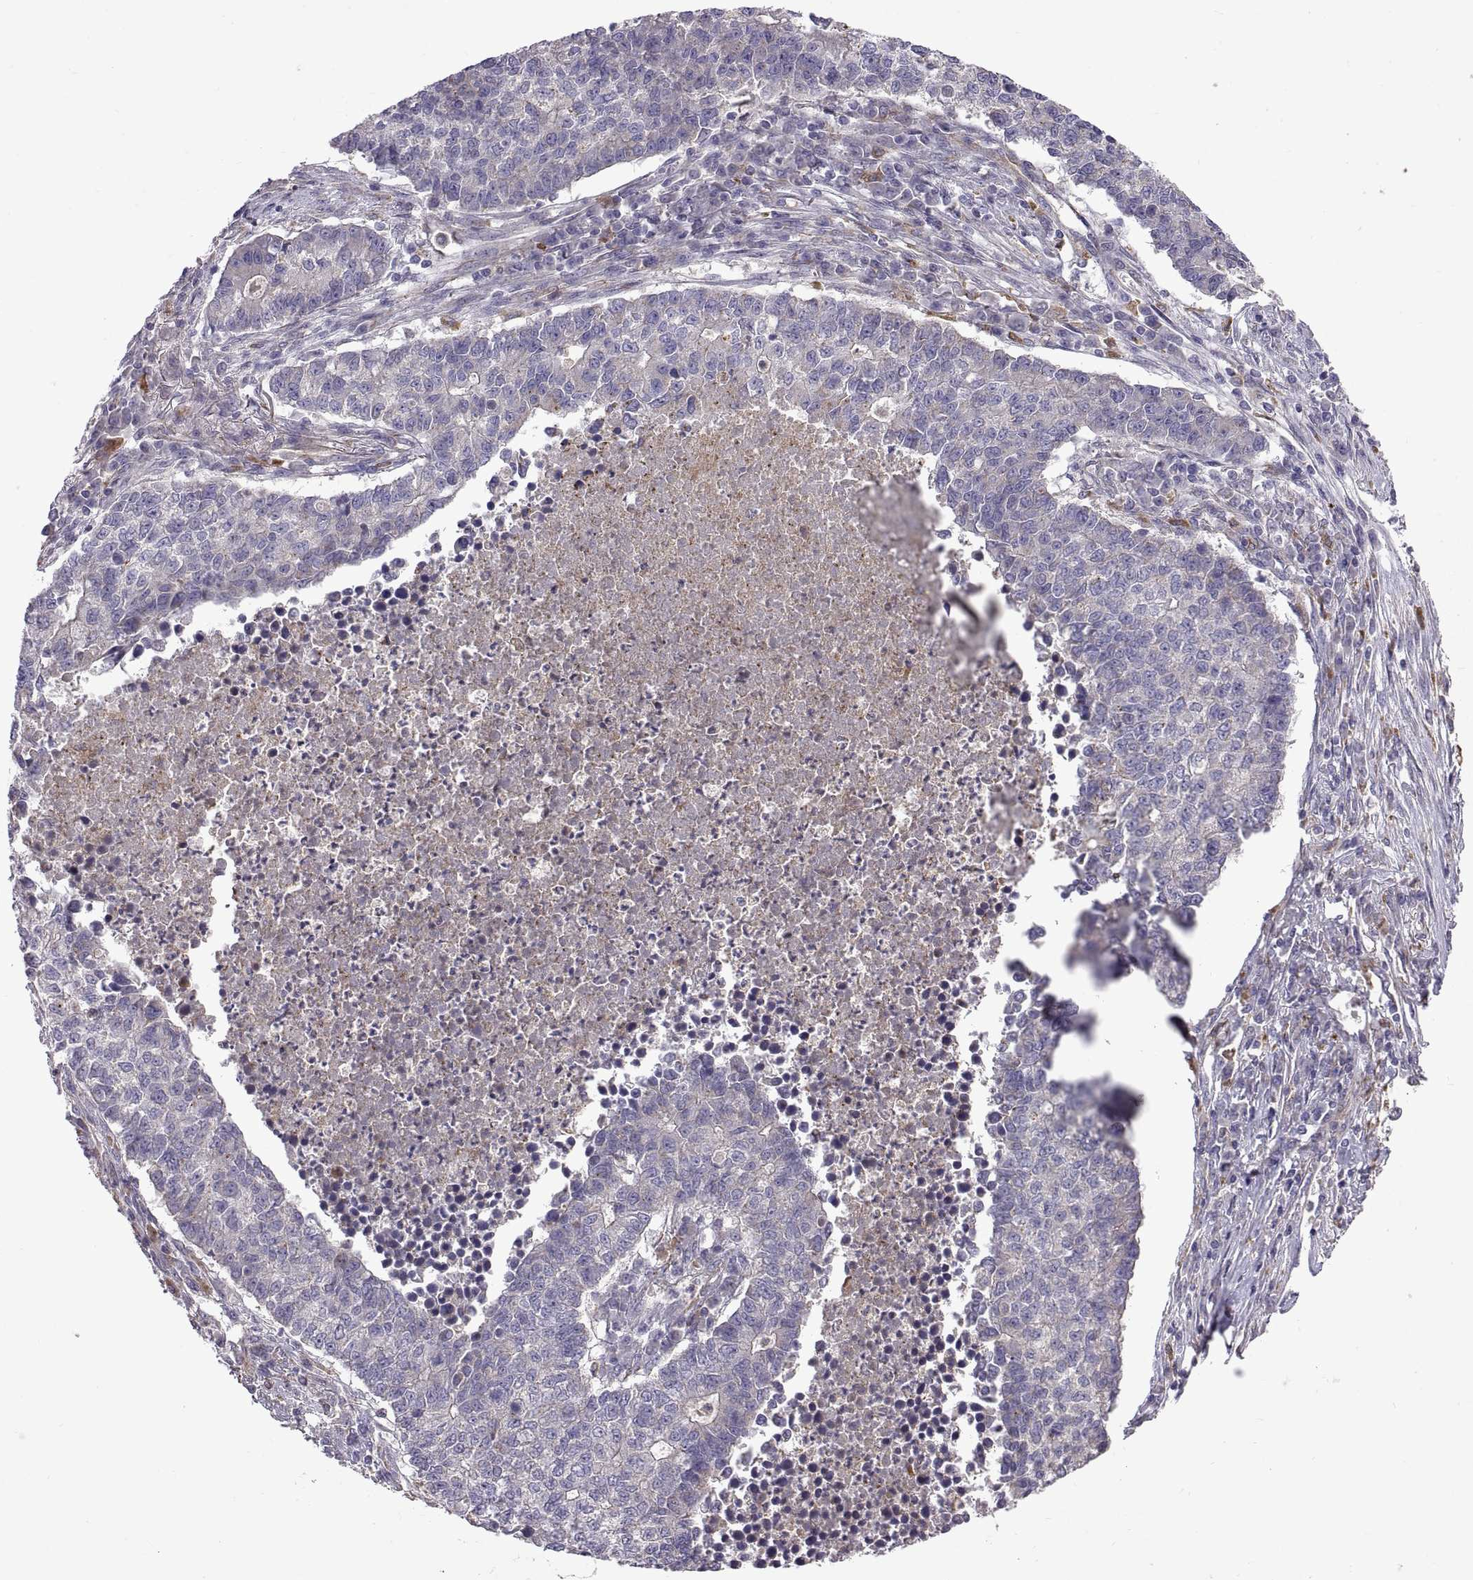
{"staining": {"intensity": "negative", "quantity": "none", "location": "none"}, "tissue": "lung cancer", "cell_type": "Tumor cells", "image_type": "cancer", "snomed": [{"axis": "morphology", "description": "Adenocarcinoma, NOS"}, {"axis": "topography", "description": "Lung"}], "caption": "This is an immunohistochemistry (IHC) photomicrograph of human lung cancer (adenocarcinoma). There is no expression in tumor cells.", "gene": "ARSL", "patient": {"sex": "male", "age": 57}}